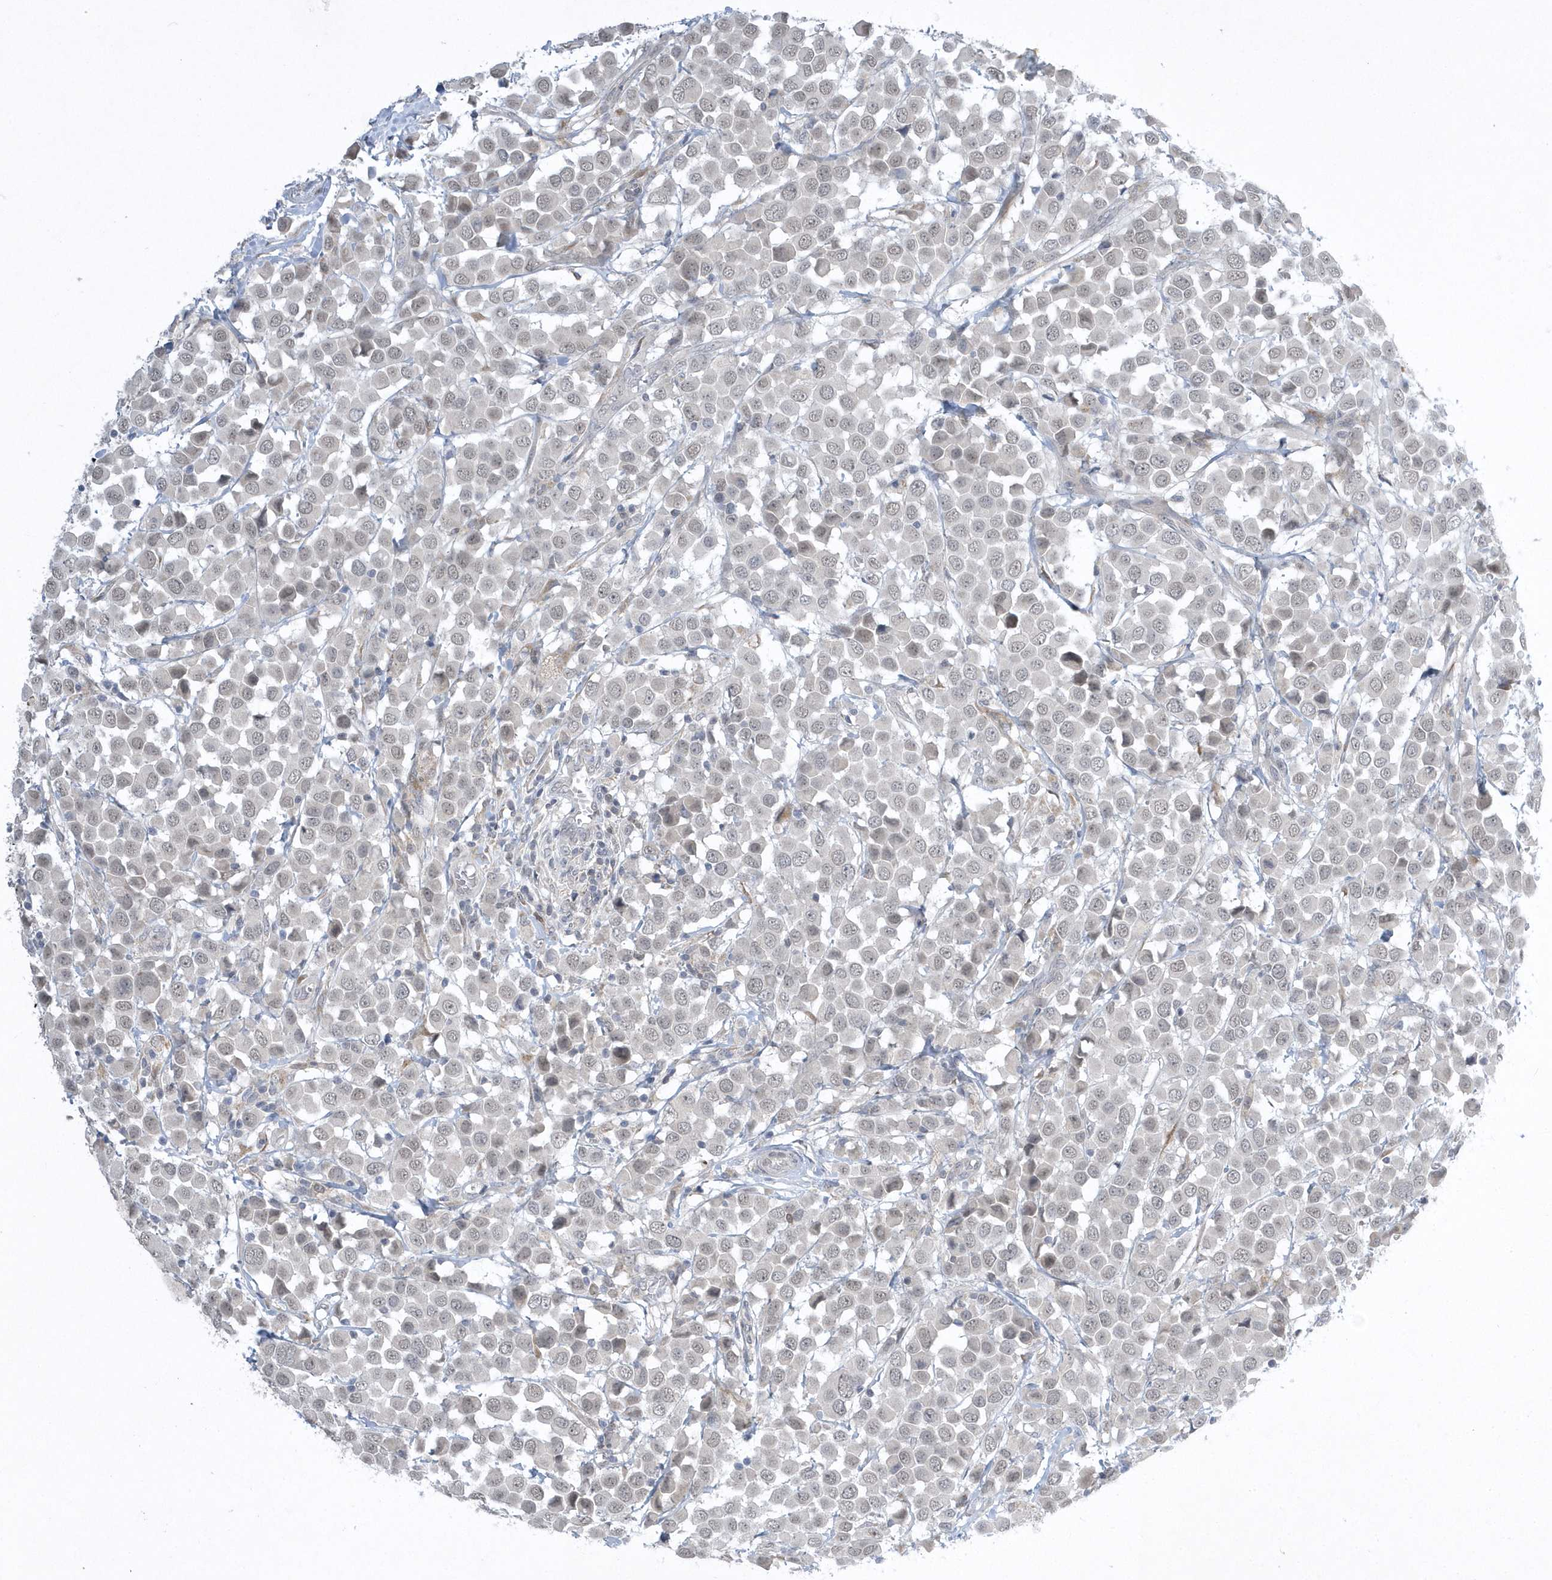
{"staining": {"intensity": "weak", "quantity": "<25%", "location": "nuclear"}, "tissue": "breast cancer", "cell_type": "Tumor cells", "image_type": "cancer", "snomed": [{"axis": "morphology", "description": "Duct carcinoma"}, {"axis": "topography", "description": "Breast"}], "caption": "Tumor cells show no significant protein expression in breast cancer (intraductal carcinoma).", "gene": "ZC3H12D", "patient": {"sex": "female", "age": 61}}